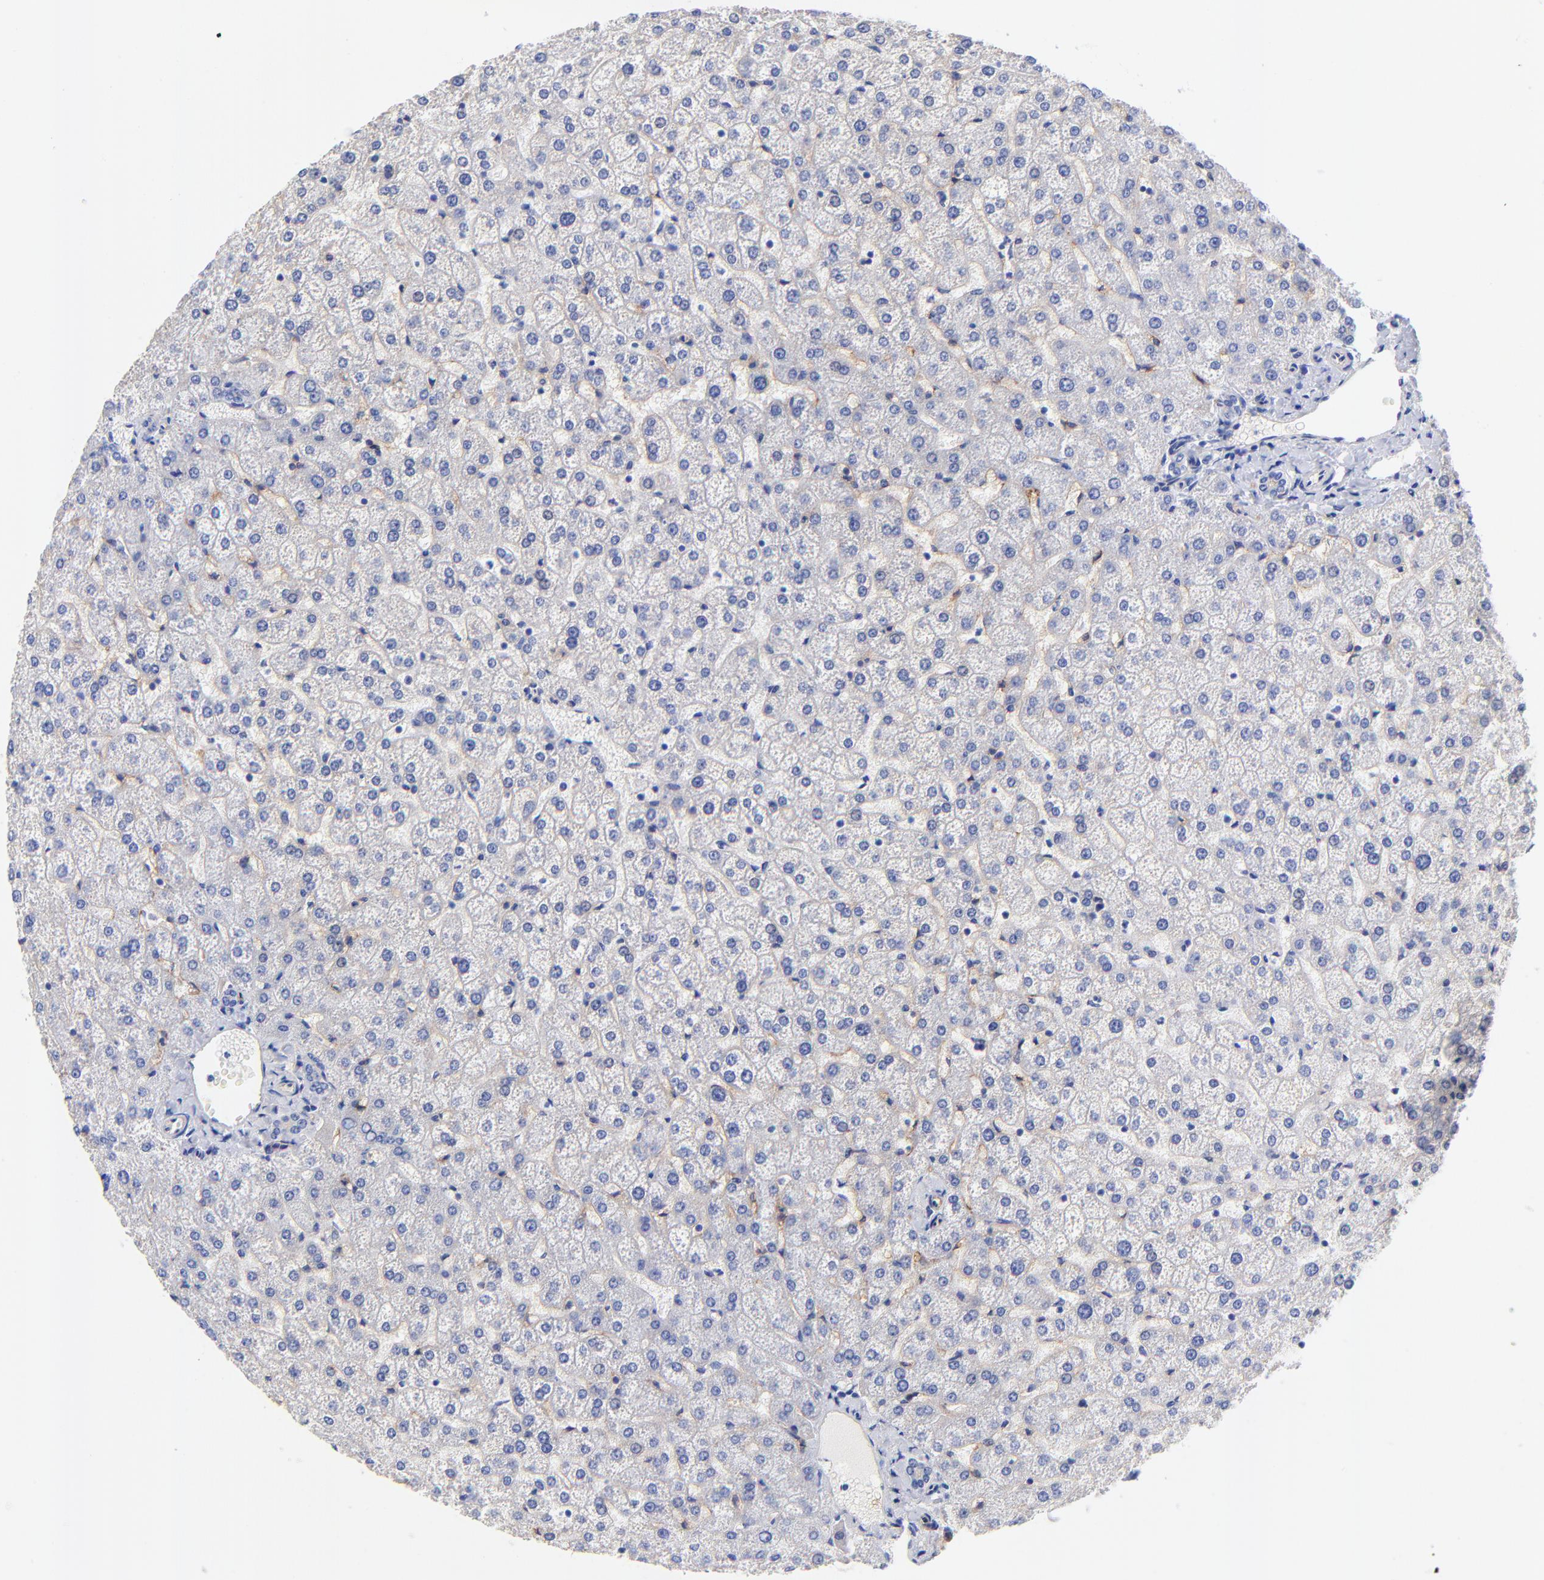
{"staining": {"intensity": "negative", "quantity": "none", "location": "none"}, "tissue": "liver", "cell_type": "Cholangiocytes", "image_type": "normal", "snomed": [{"axis": "morphology", "description": "Normal tissue, NOS"}, {"axis": "topography", "description": "Liver"}], "caption": "Immunohistochemistry (IHC) histopathology image of unremarkable liver: human liver stained with DAB exhibits no significant protein staining in cholangiocytes. (DAB (3,3'-diaminobenzidine) immunohistochemistry, high magnification).", "gene": "SLC44A2", "patient": {"sex": "female", "age": 32}}